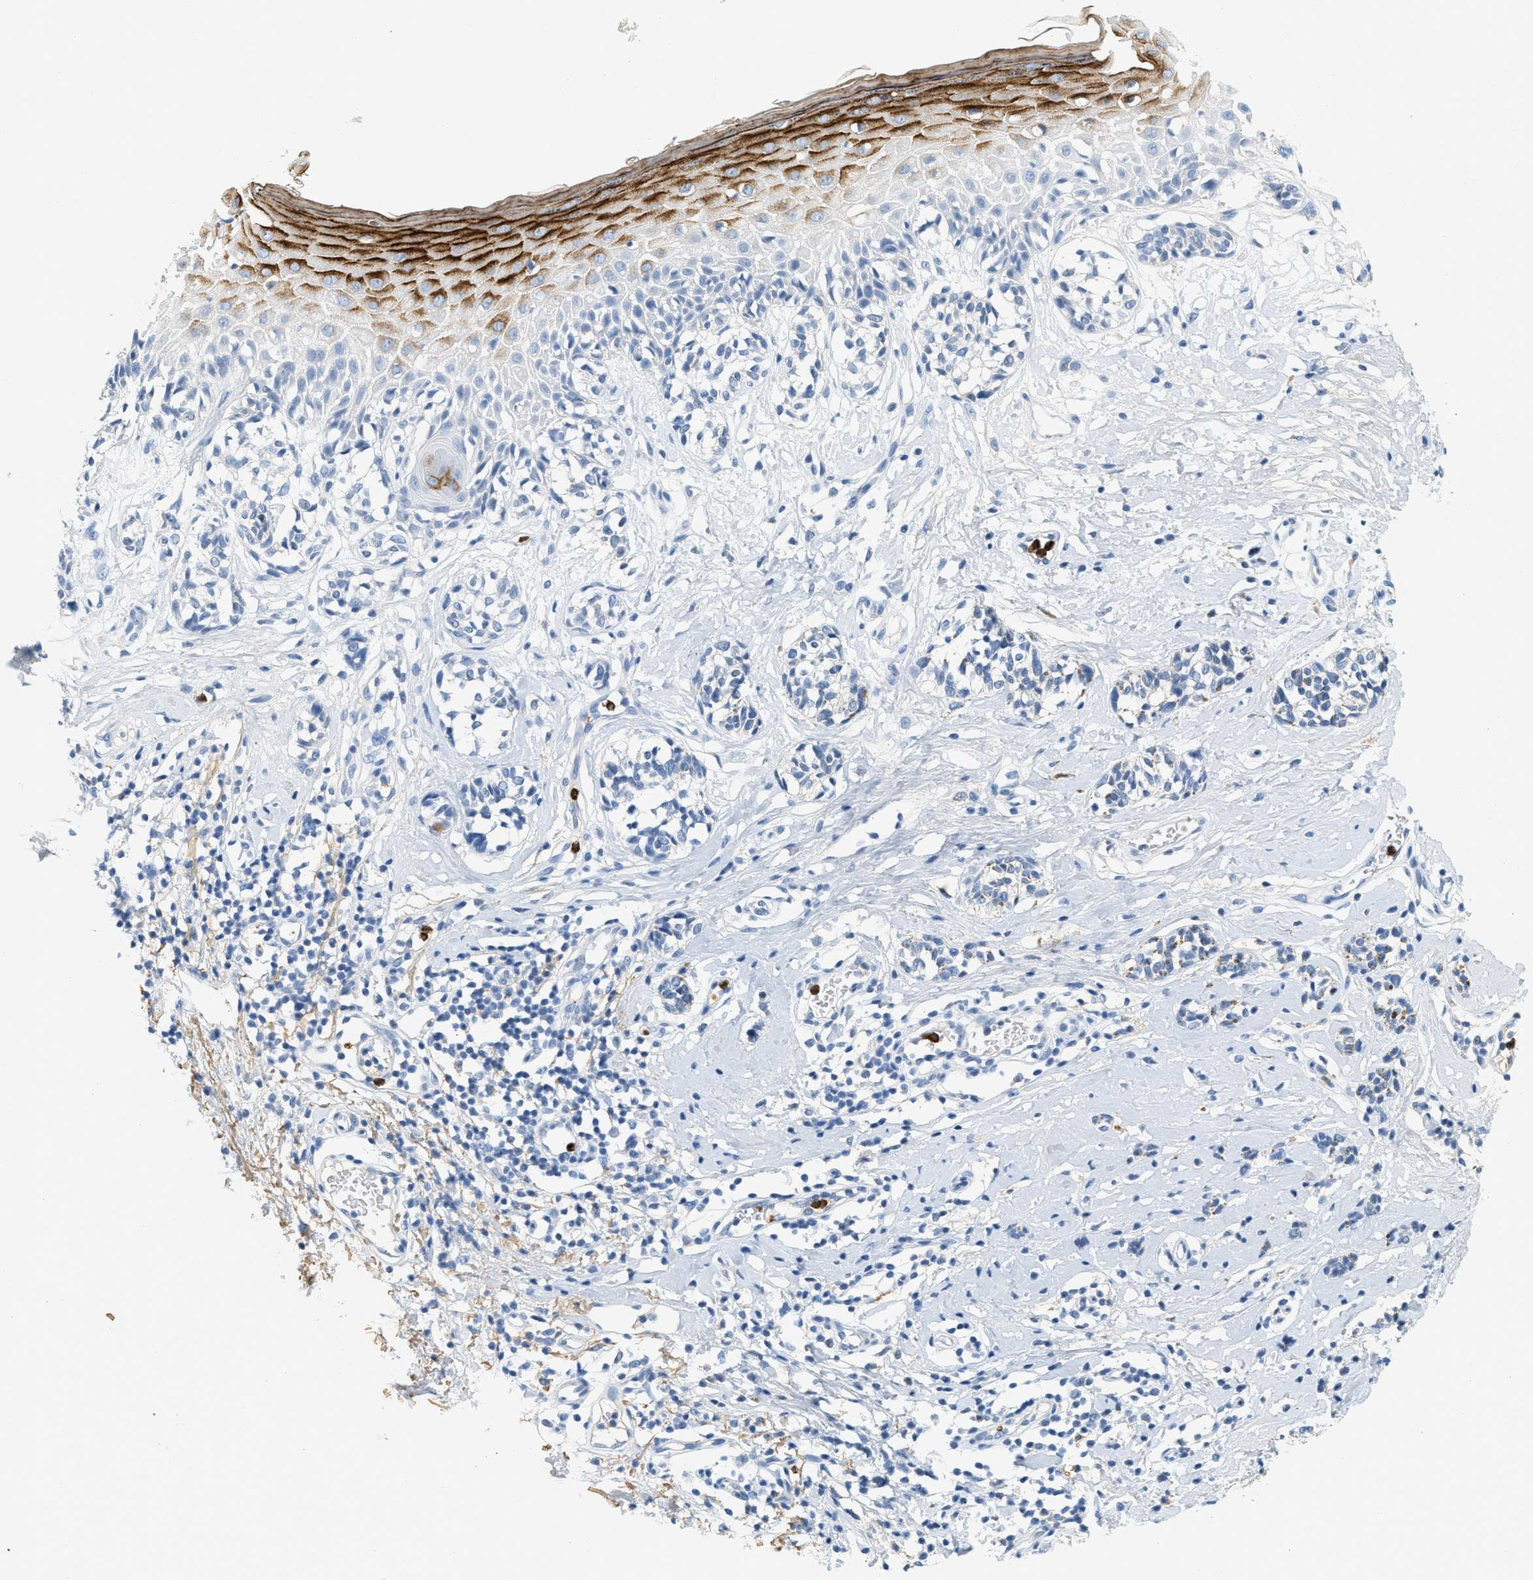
{"staining": {"intensity": "negative", "quantity": "none", "location": "none"}, "tissue": "melanoma", "cell_type": "Tumor cells", "image_type": "cancer", "snomed": [{"axis": "morphology", "description": "Malignant melanoma, NOS"}, {"axis": "topography", "description": "Skin"}], "caption": "This is an immunohistochemistry (IHC) image of human malignant melanoma. There is no staining in tumor cells.", "gene": "LCN2", "patient": {"sex": "male", "age": 64}}